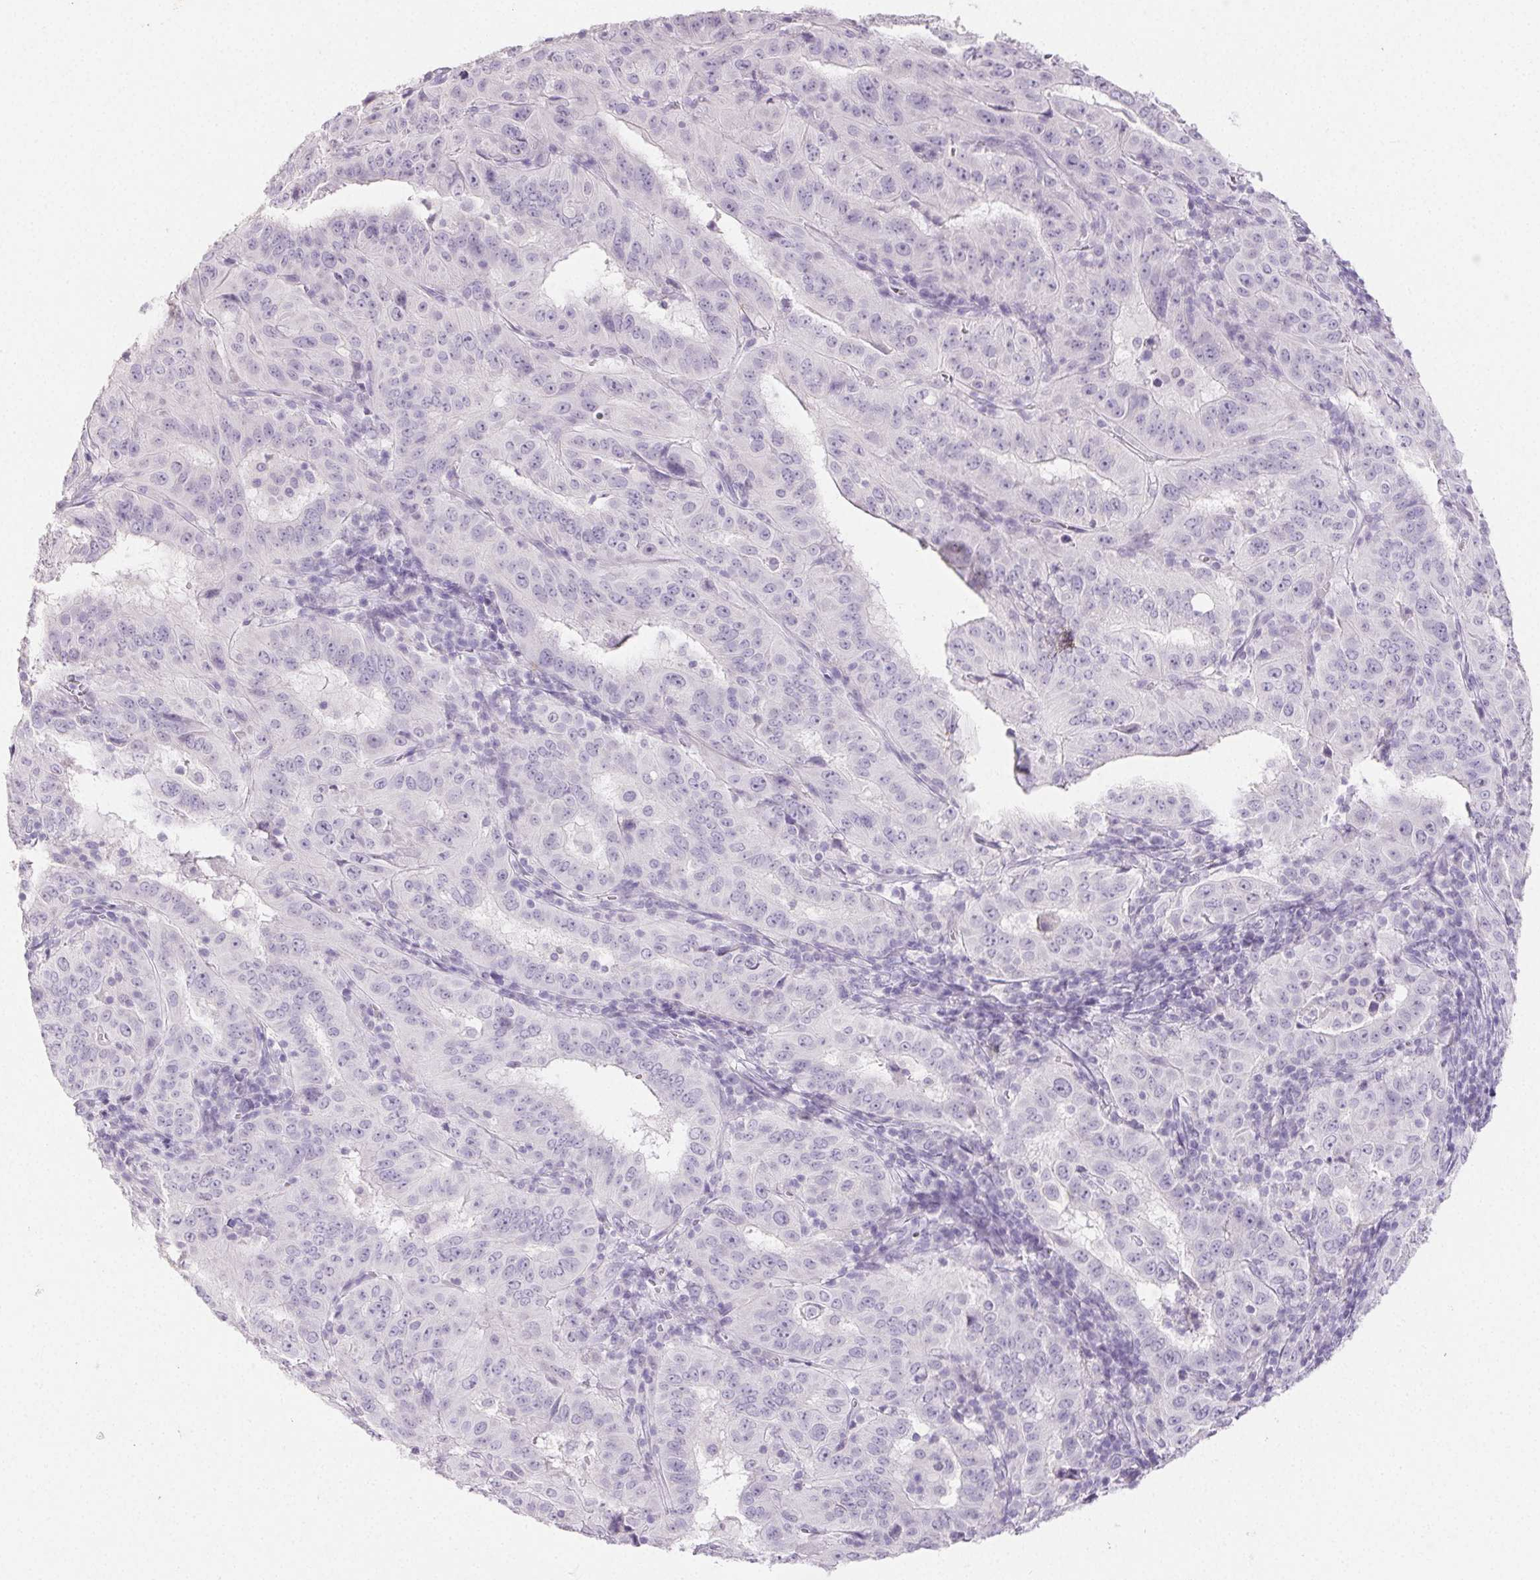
{"staining": {"intensity": "negative", "quantity": "none", "location": "none"}, "tissue": "pancreatic cancer", "cell_type": "Tumor cells", "image_type": "cancer", "snomed": [{"axis": "morphology", "description": "Adenocarcinoma, NOS"}, {"axis": "topography", "description": "Pancreas"}], "caption": "Photomicrograph shows no protein staining in tumor cells of adenocarcinoma (pancreatic) tissue.", "gene": "PI3", "patient": {"sex": "male", "age": 63}}